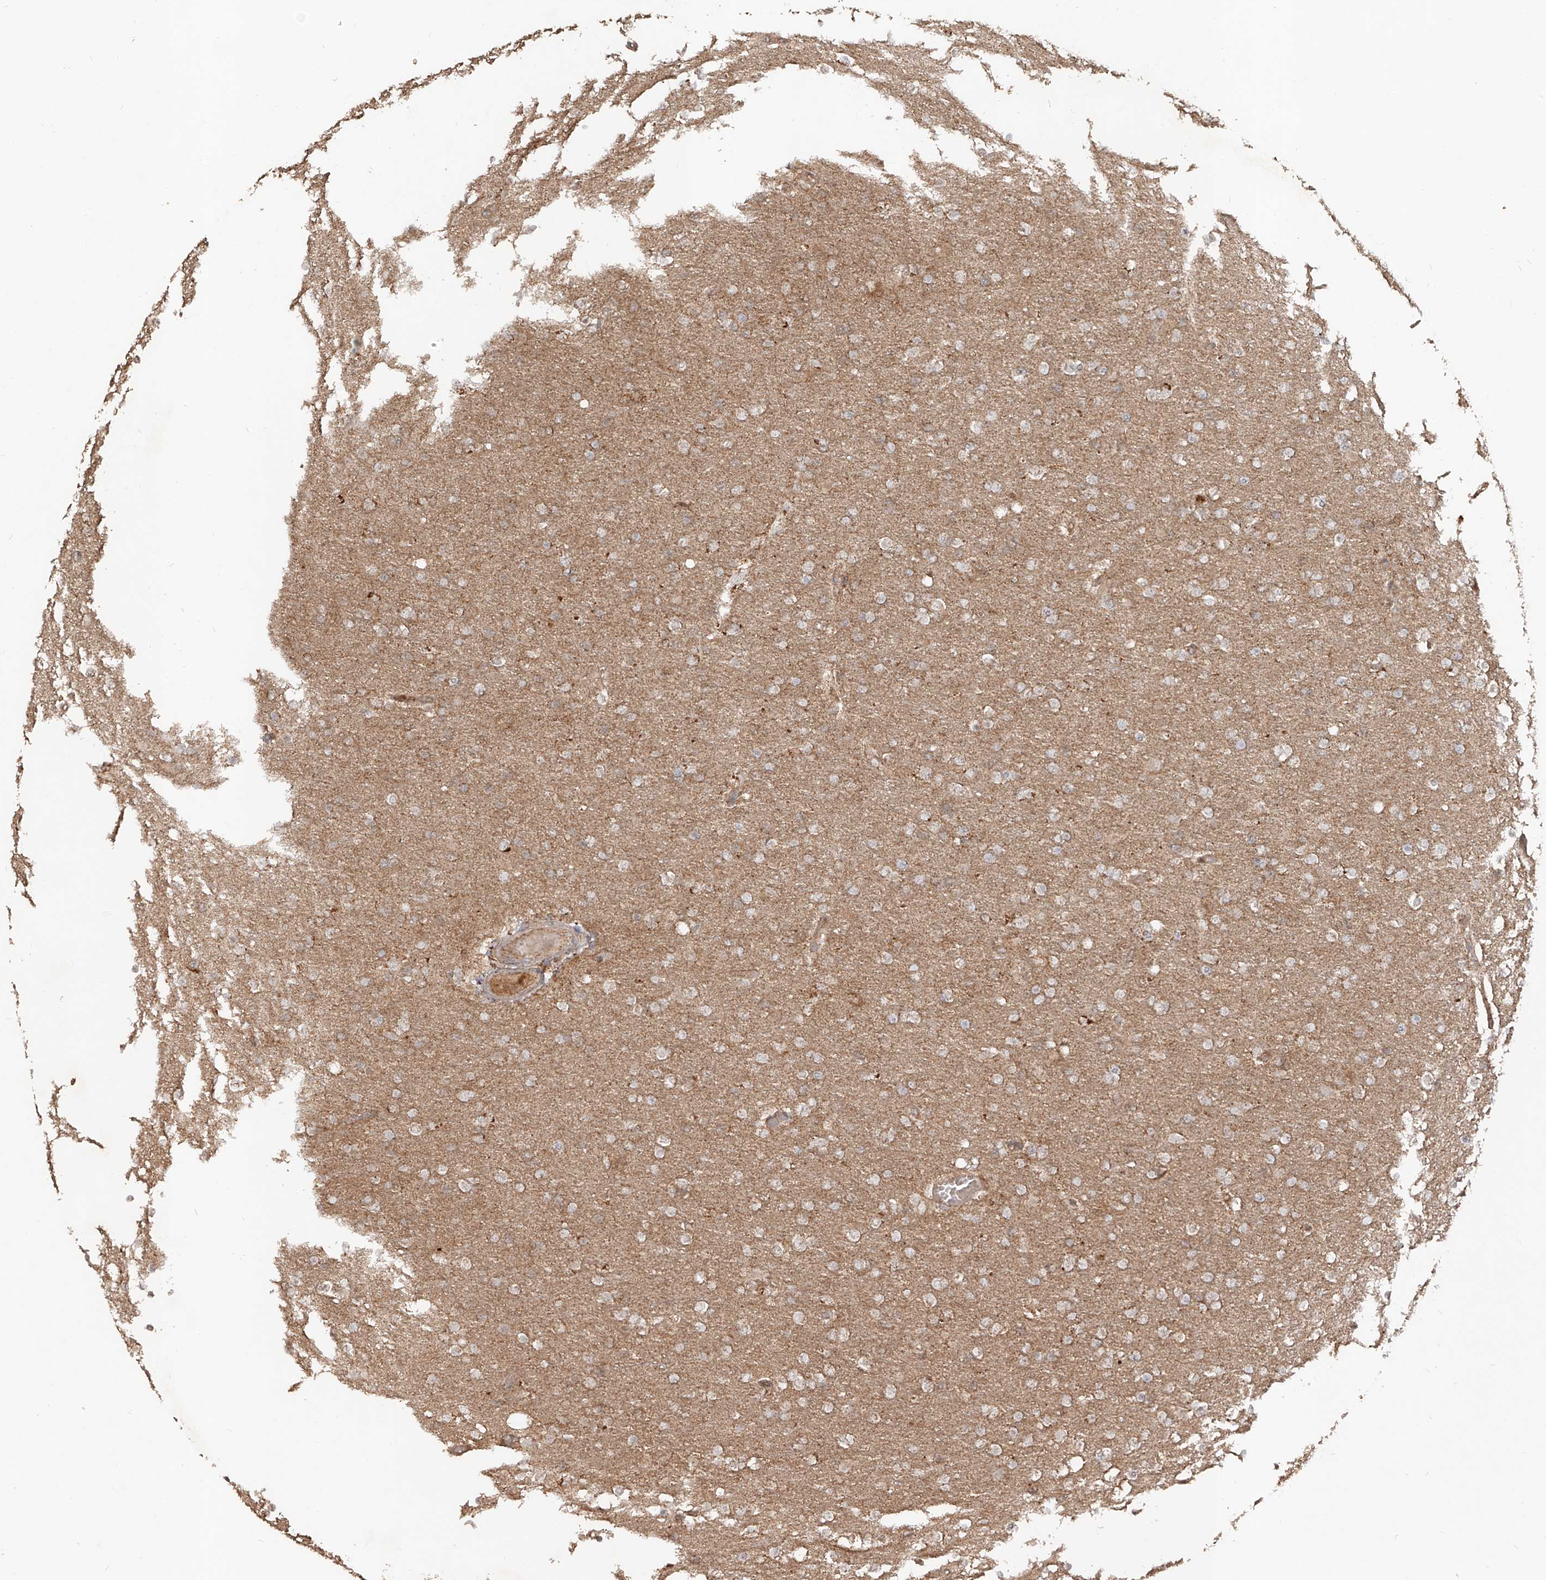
{"staining": {"intensity": "moderate", "quantity": "<25%", "location": "cytoplasmic/membranous"}, "tissue": "glioma", "cell_type": "Tumor cells", "image_type": "cancer", "snomed": [{"axis": "morphology", "description": "Glioma, malignant, High grade"}, {"axis": "topography", "description": "Cerebral cortex"}], "caption": "Immunohistochemical staining of glioma shows low levels of moderate cytoplasmic/membranous protein positivity in about <25% of tumor cells.", "gene": "AIM2", "patient": {"sex": "female", "age": 36}}